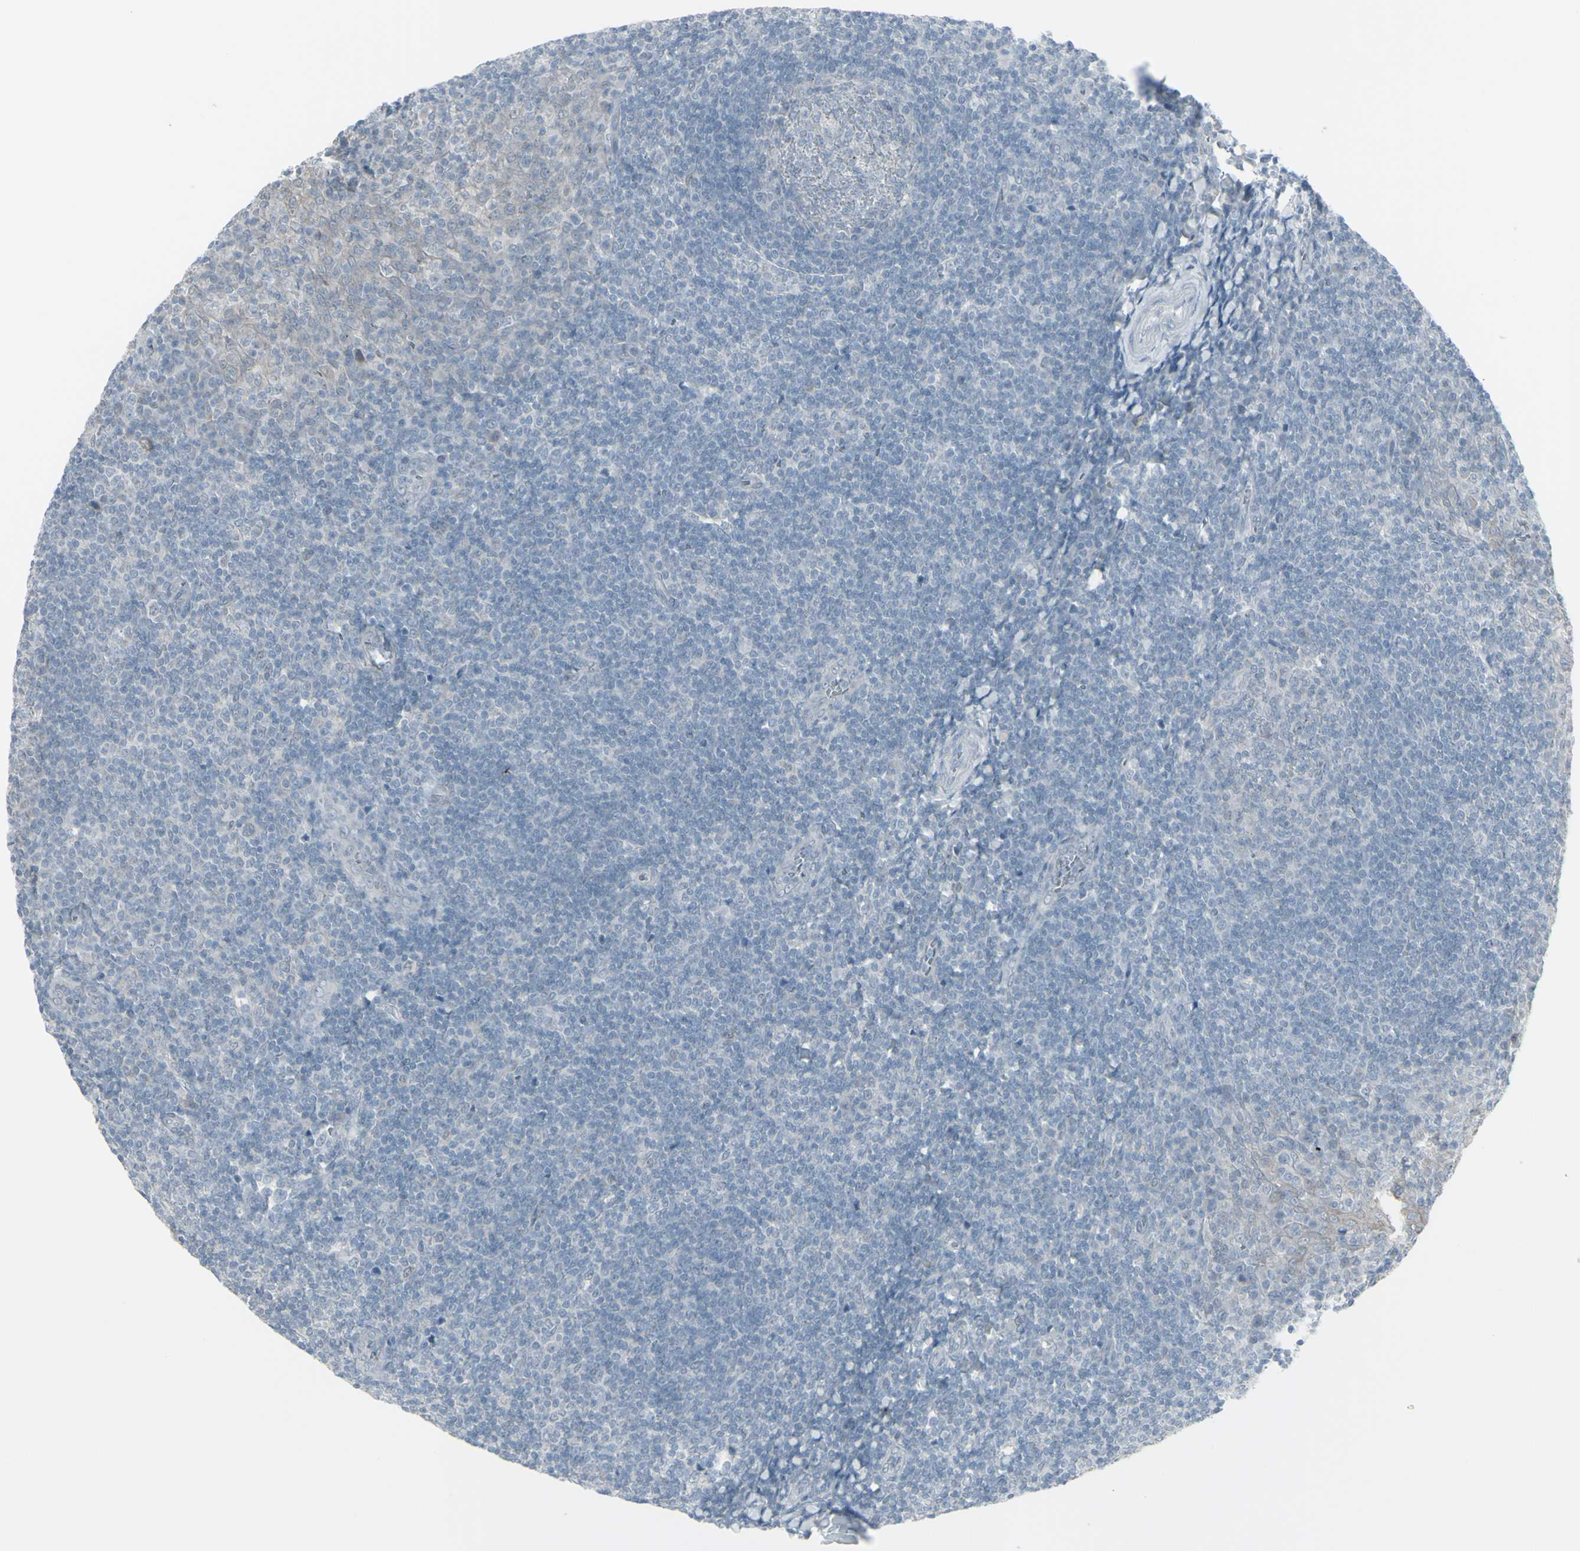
{"staining": {"intensity": "negative", "quantity": "none", "location": "none"}, "tissue": "tonsil", "cell_type": "Germinal center cells", "image_type": "normal", "snomed": [{"axis": "morphology", "description": "Normal tissue, NOS"}, {"axis": "topography", "description": "Tonsil"}], "caption": "Immunohistochemistry histopathology image of unremarkable tonsil: tonsil stained with DAB (3,3'-diaminobenzidine) displays no significant protein expression in germinal center cells.", "gene": "RAB3A", "patient": {"sex": "male", "age": 31}}